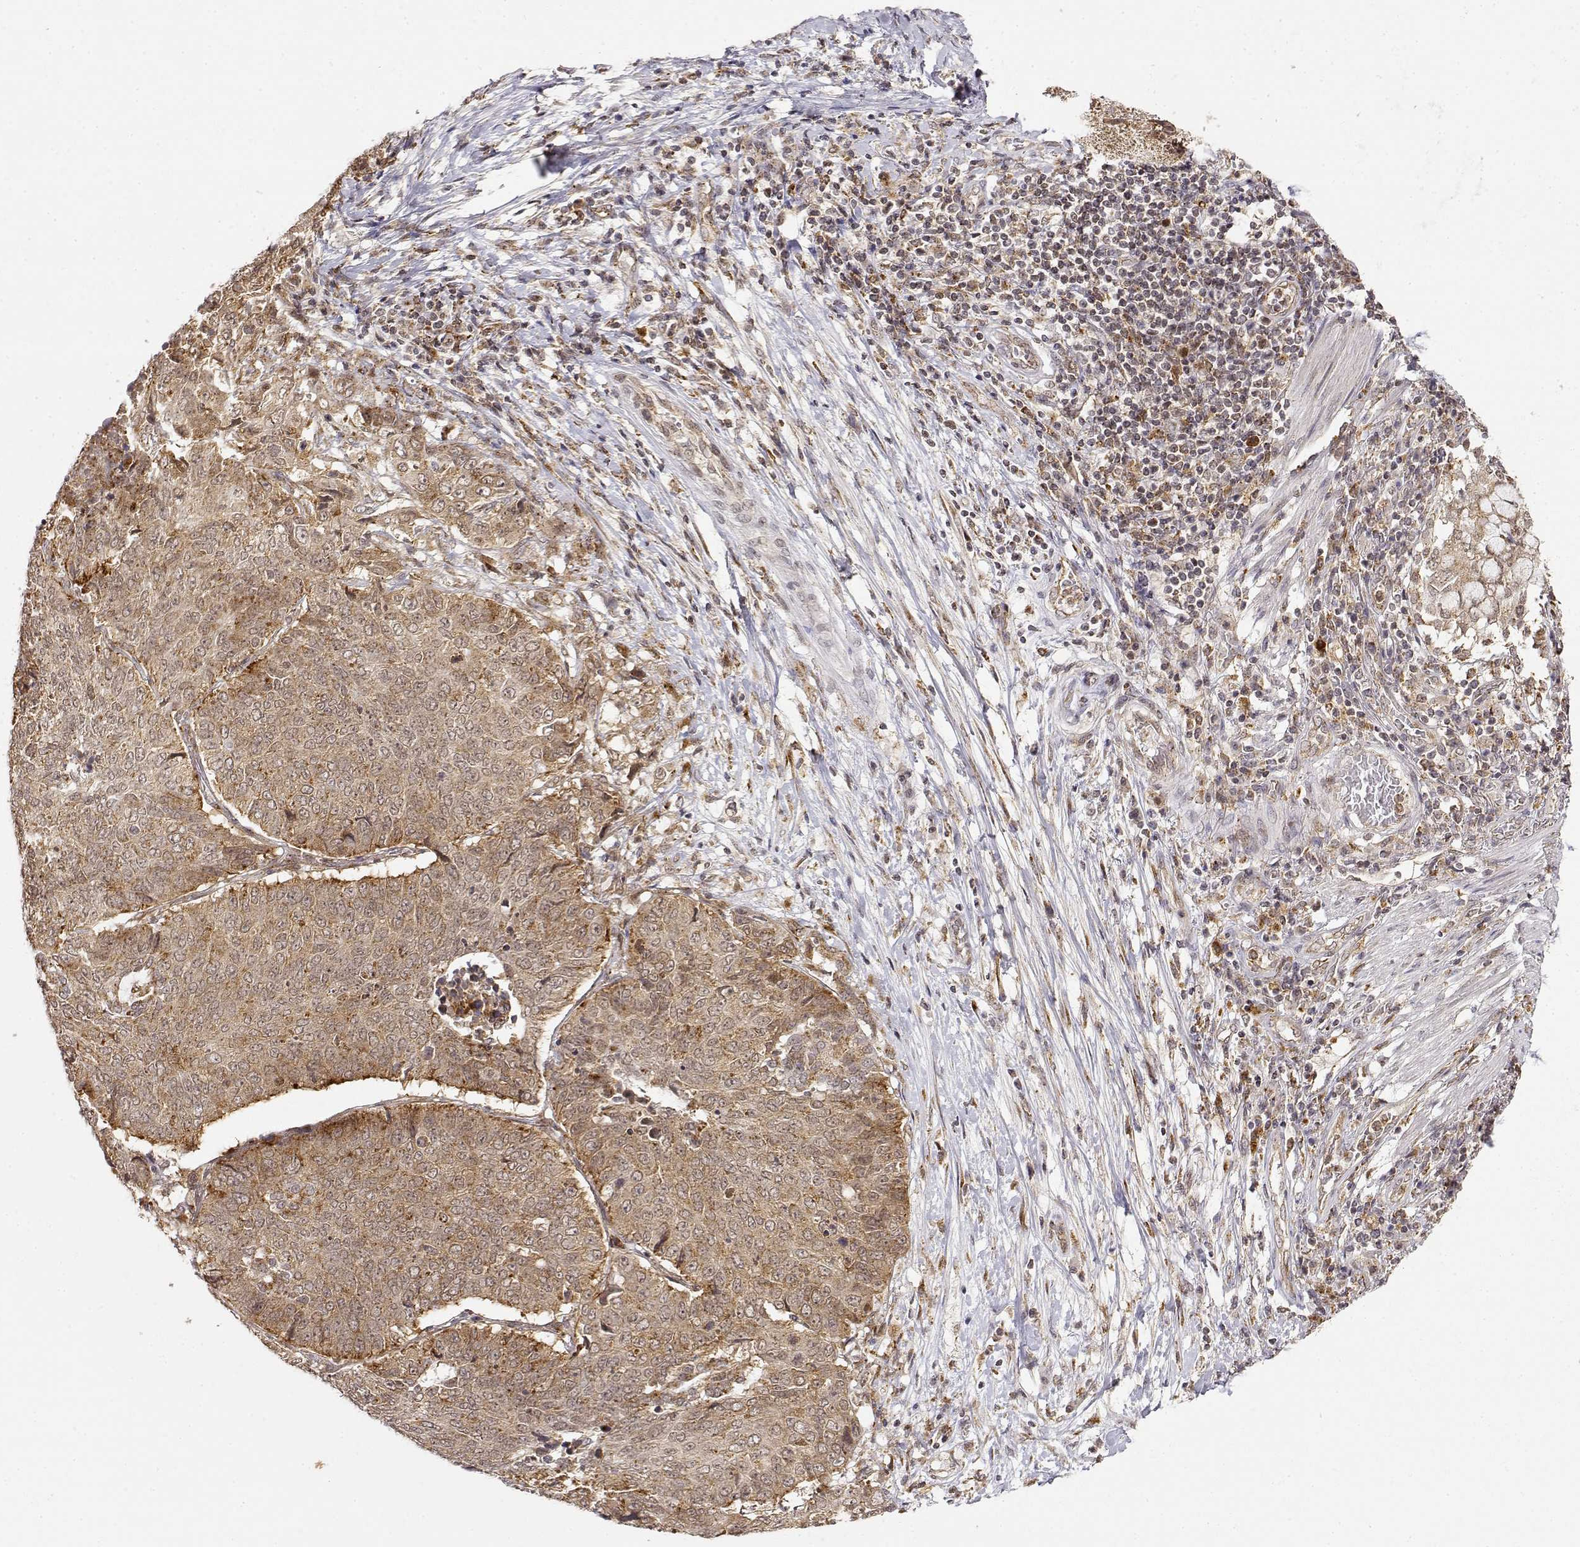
{"staining": {"intensity": "moderate", "quantity": ">75%", "location": "cytoplasmic/membranous"}, "tissue": "lung cancer", "cell_type": "Tumor cells", "image_type": "cancer", "snomed": [{"axis": "morphology", "description": "Normal tissue, NOS"}, {"axis": "morphology", "description": "Squamous cell carcinoma, NOS"}, {"axis": "topography", "description": "Bronchus"}, {"axis": "topography", "description": "Lung"}], "caption": "This photomicrograph demonstrates immunohistochemistry staining of lung cancer (squamous cell carcinoma), with medium moderate cytoplasmic/membranous staining in approximately >75% of tumor cells.", "gene": "RNF13", "patient": {"sex": "male", "age": 64}}